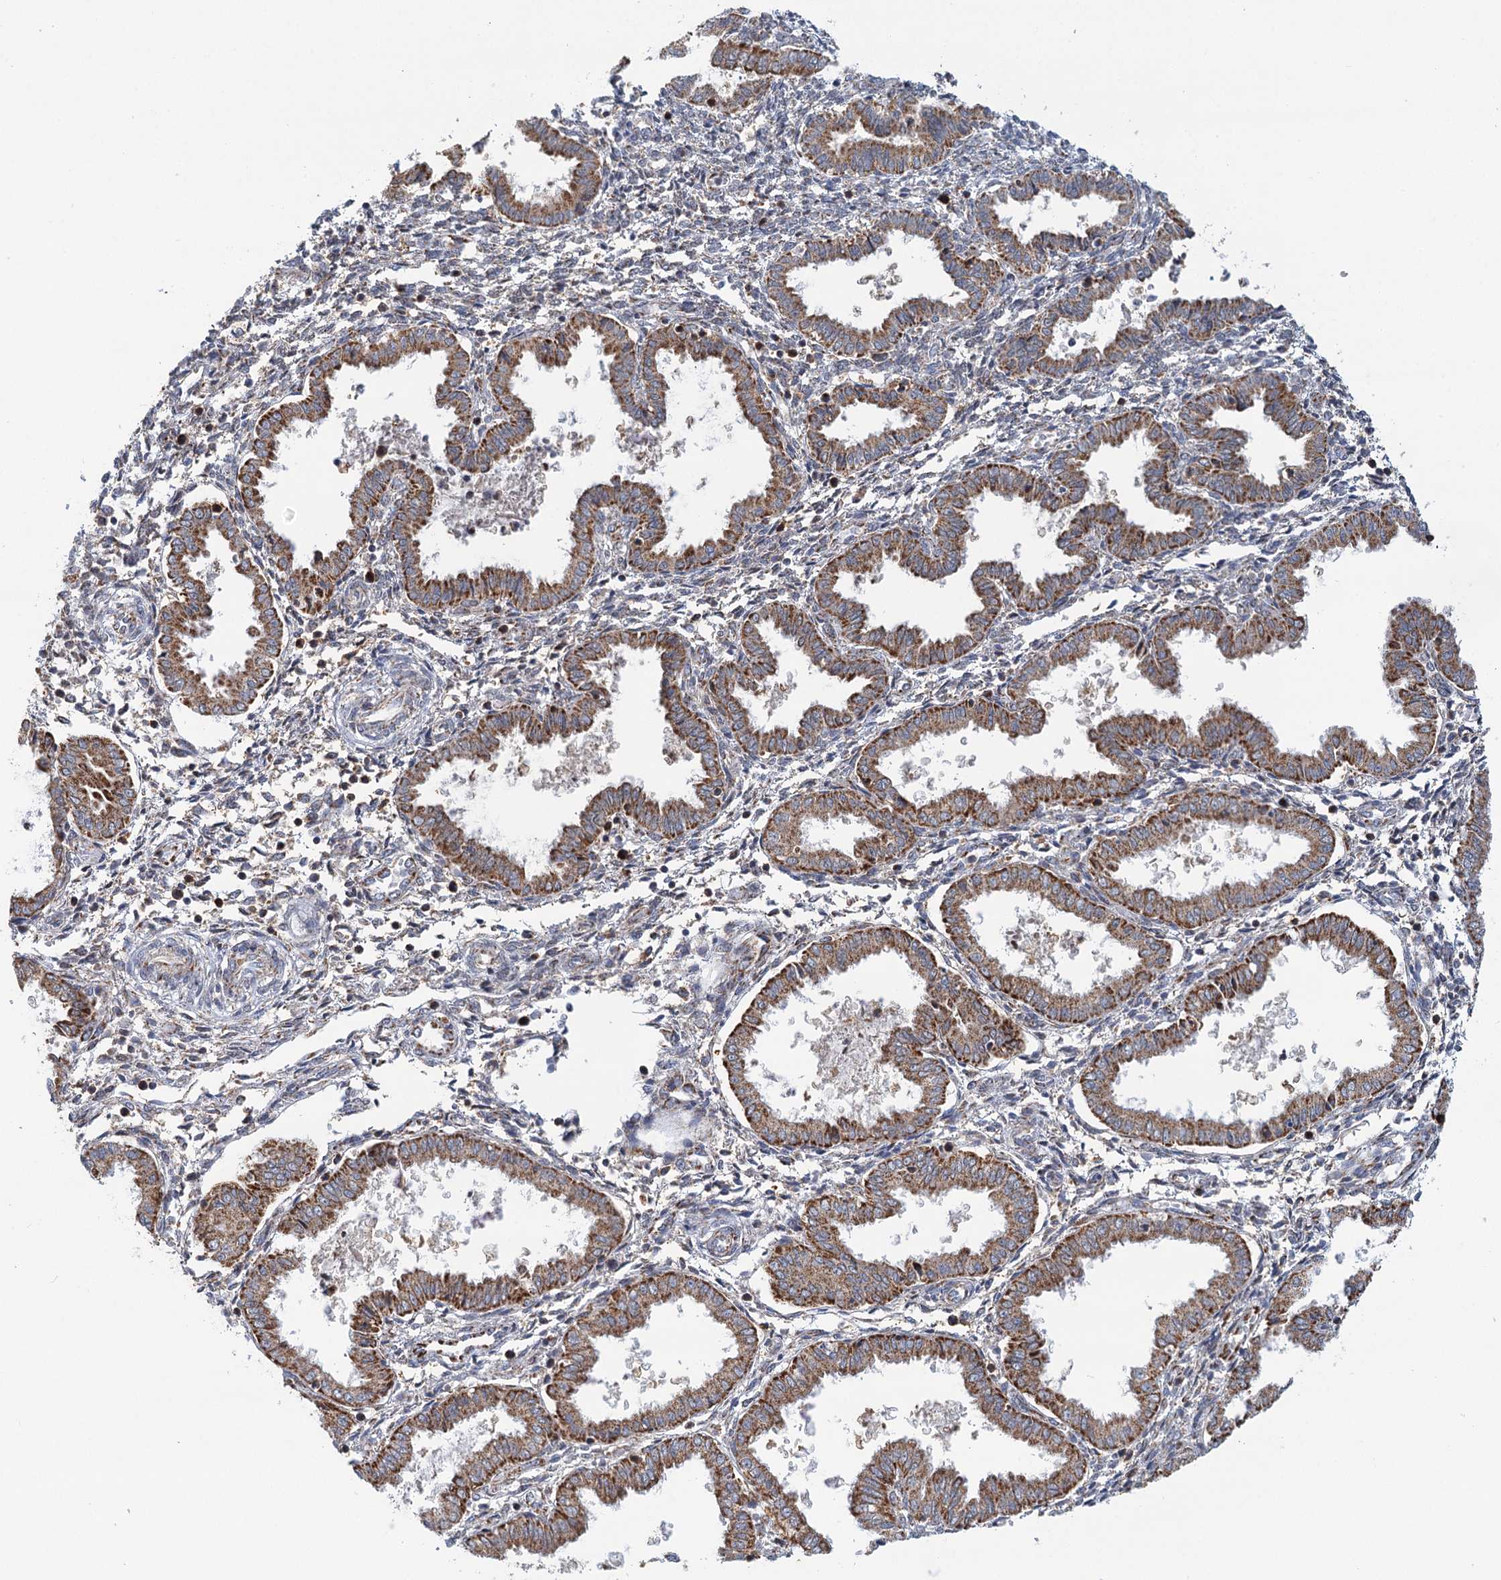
{"staining": {"intensity": "strong", "quantity": "<25%", "location": "cytoplasmic/membranous"}, "tissue": "endometrium", "cell_type": "Cells in endometrial stroma", "image_type": "normal", "snomed": [{"axis": "morphology", "description": "Normal tissue, NOS"}, {"axis": "topography", "description": "Endometrium"}], "caption": "Endometrium stained with a brown dye shows strong cytoplasmic/membranous positive expression in approximately <25% of cells in endometrial stroma.", "gene": "TAS1R1", "patient": {"sex": "female", "age": 33}}